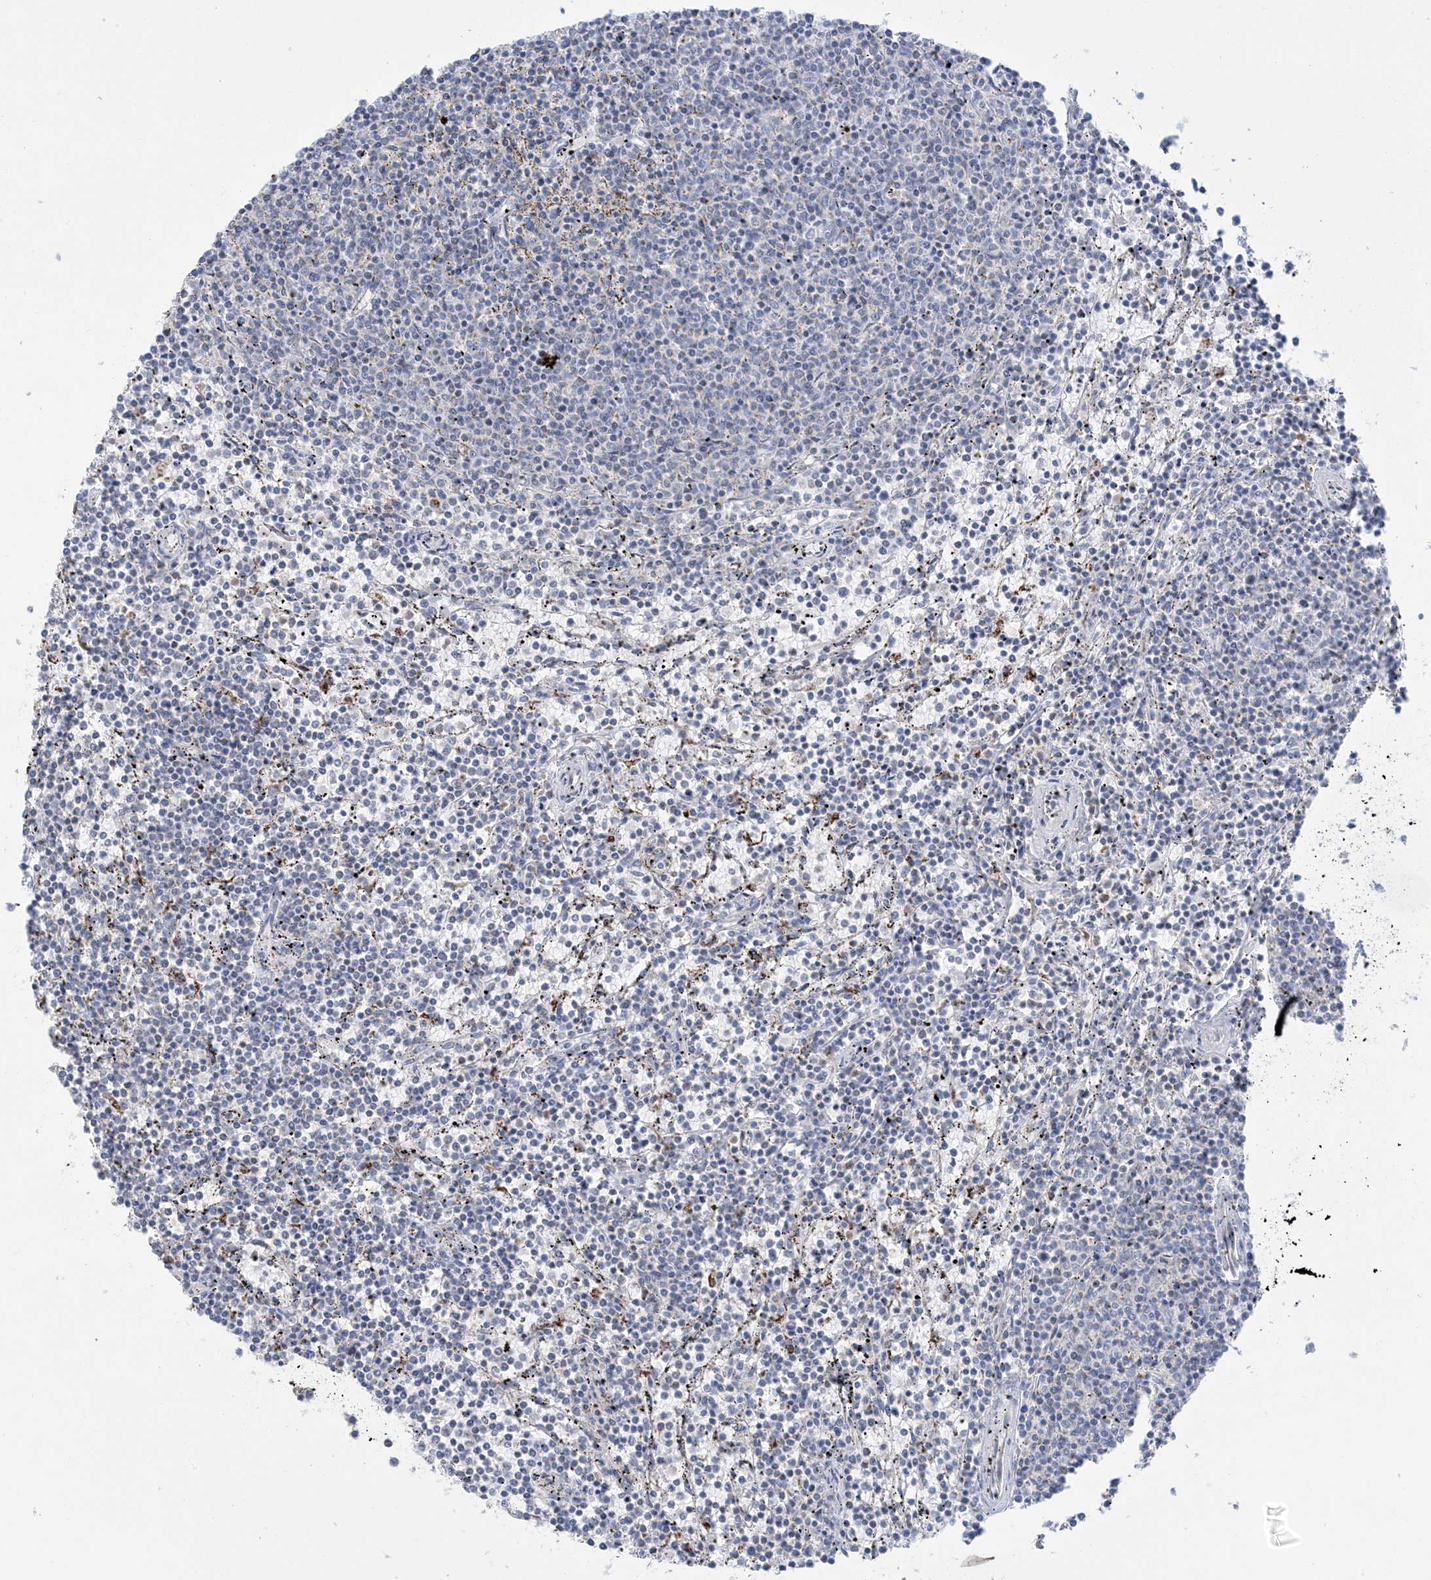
{"staining": {"intensity": "negative", "quantity": "none", "location": "none"}, "tissue": "lymphoma", "cell_type": "Tumor cells", "image_type": "cancer", "snomed": [{"axis": "morphology", "description": "Malignant lymphoma, non-Hodgkin's type, Low grade"}, {"axis": "topography", "description": "Spleen"}], "caption": "Histopathology image shows no significant protein expression in tumor cells of lymphoma.", "gene": "KCTD6", "patient": {"sex": "female", "age": 50}}